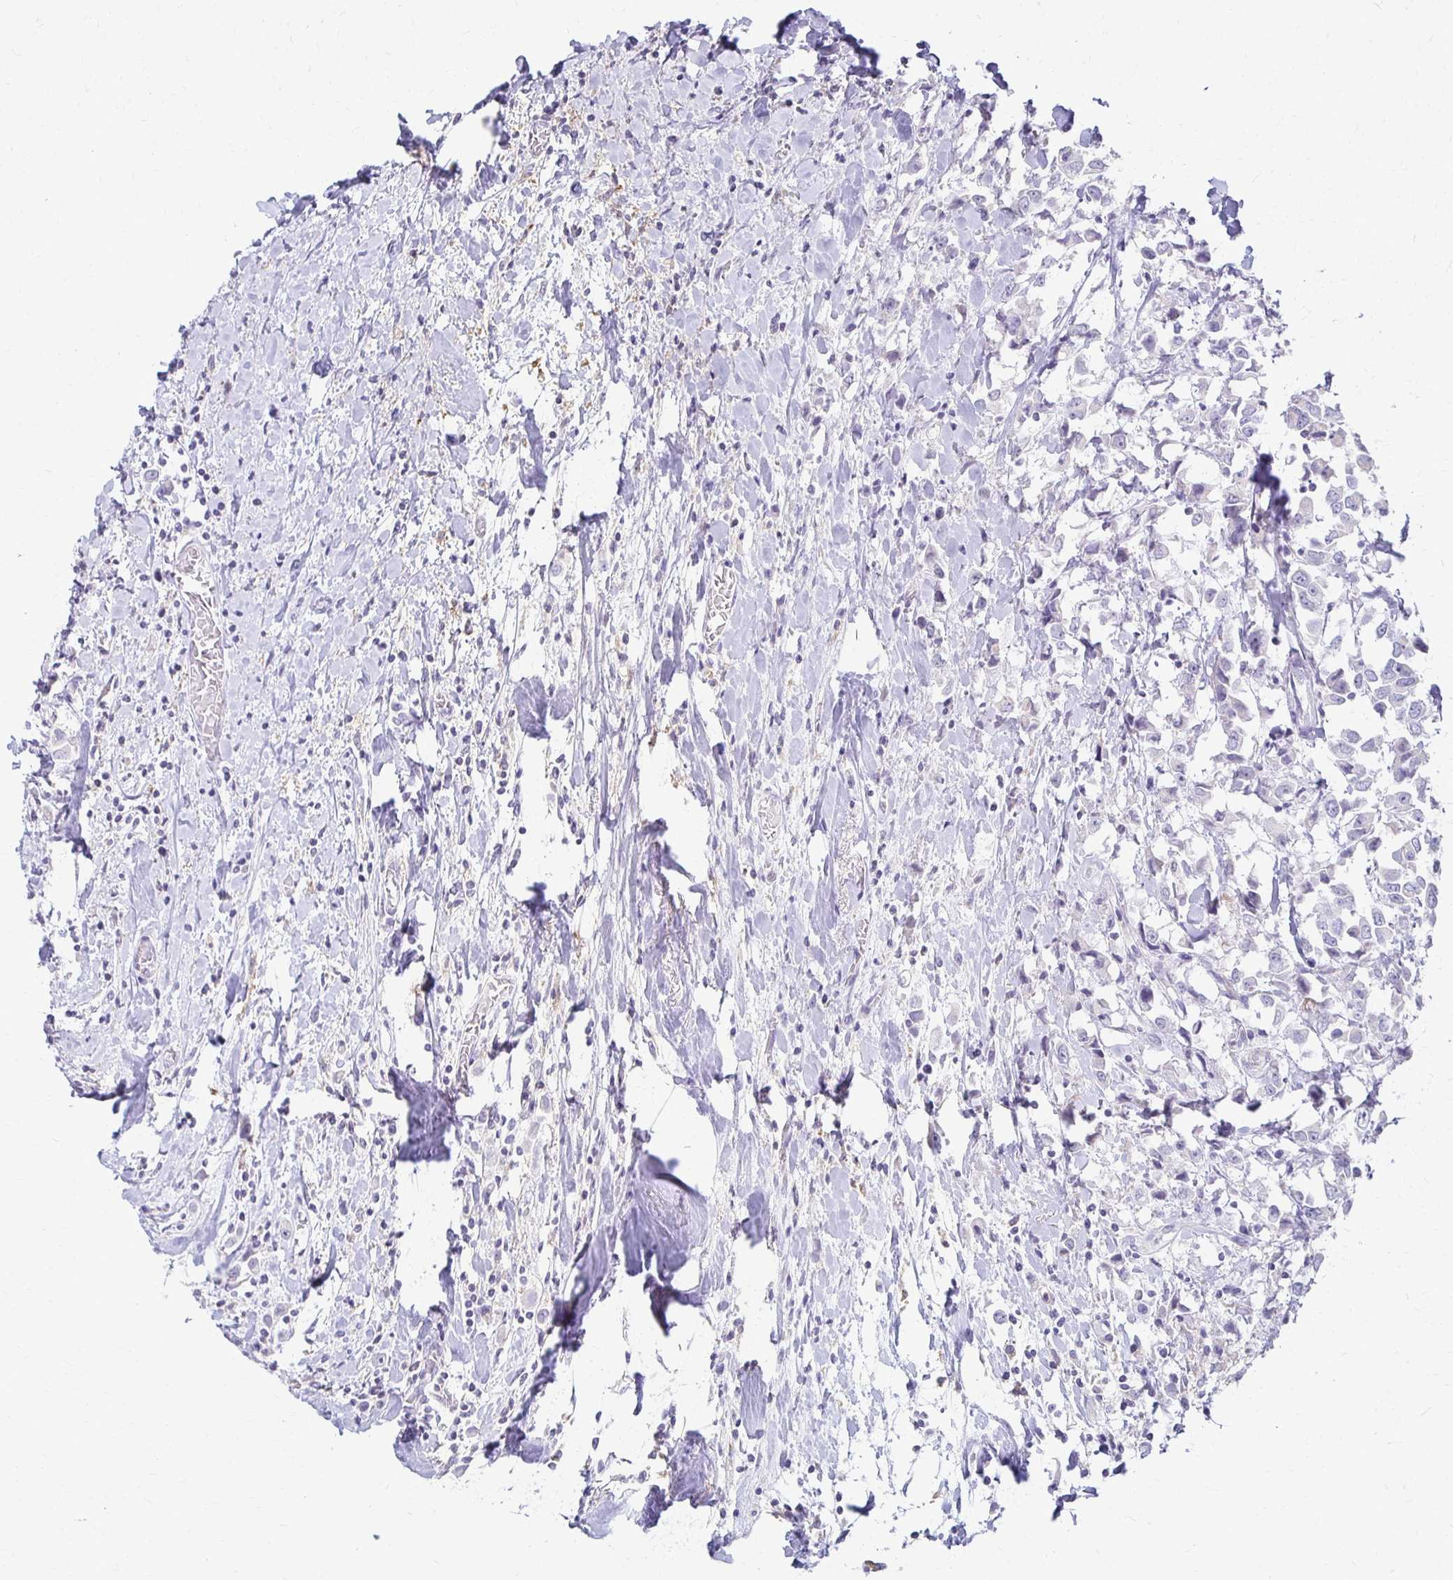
{"staining": {"intensity": "negative", "quantity": "none", "location": "none"}, "tissue": "breast cancer", "cell_type": "Tumor cells", "image_type": "cancer", "snomed": [{"axis": "morphology", "description": "Duct carcinoma"}, {"axis": "topography", "description": "Breast"}], "caption": "DAB immunohistochemical staining of human breast intraductal carcinoma exhibits no significant expression in tumor cells. Nuclei are stained in blue.", "gene": "FCGR2B", "patient": {"sex": "female", "age": 61}}